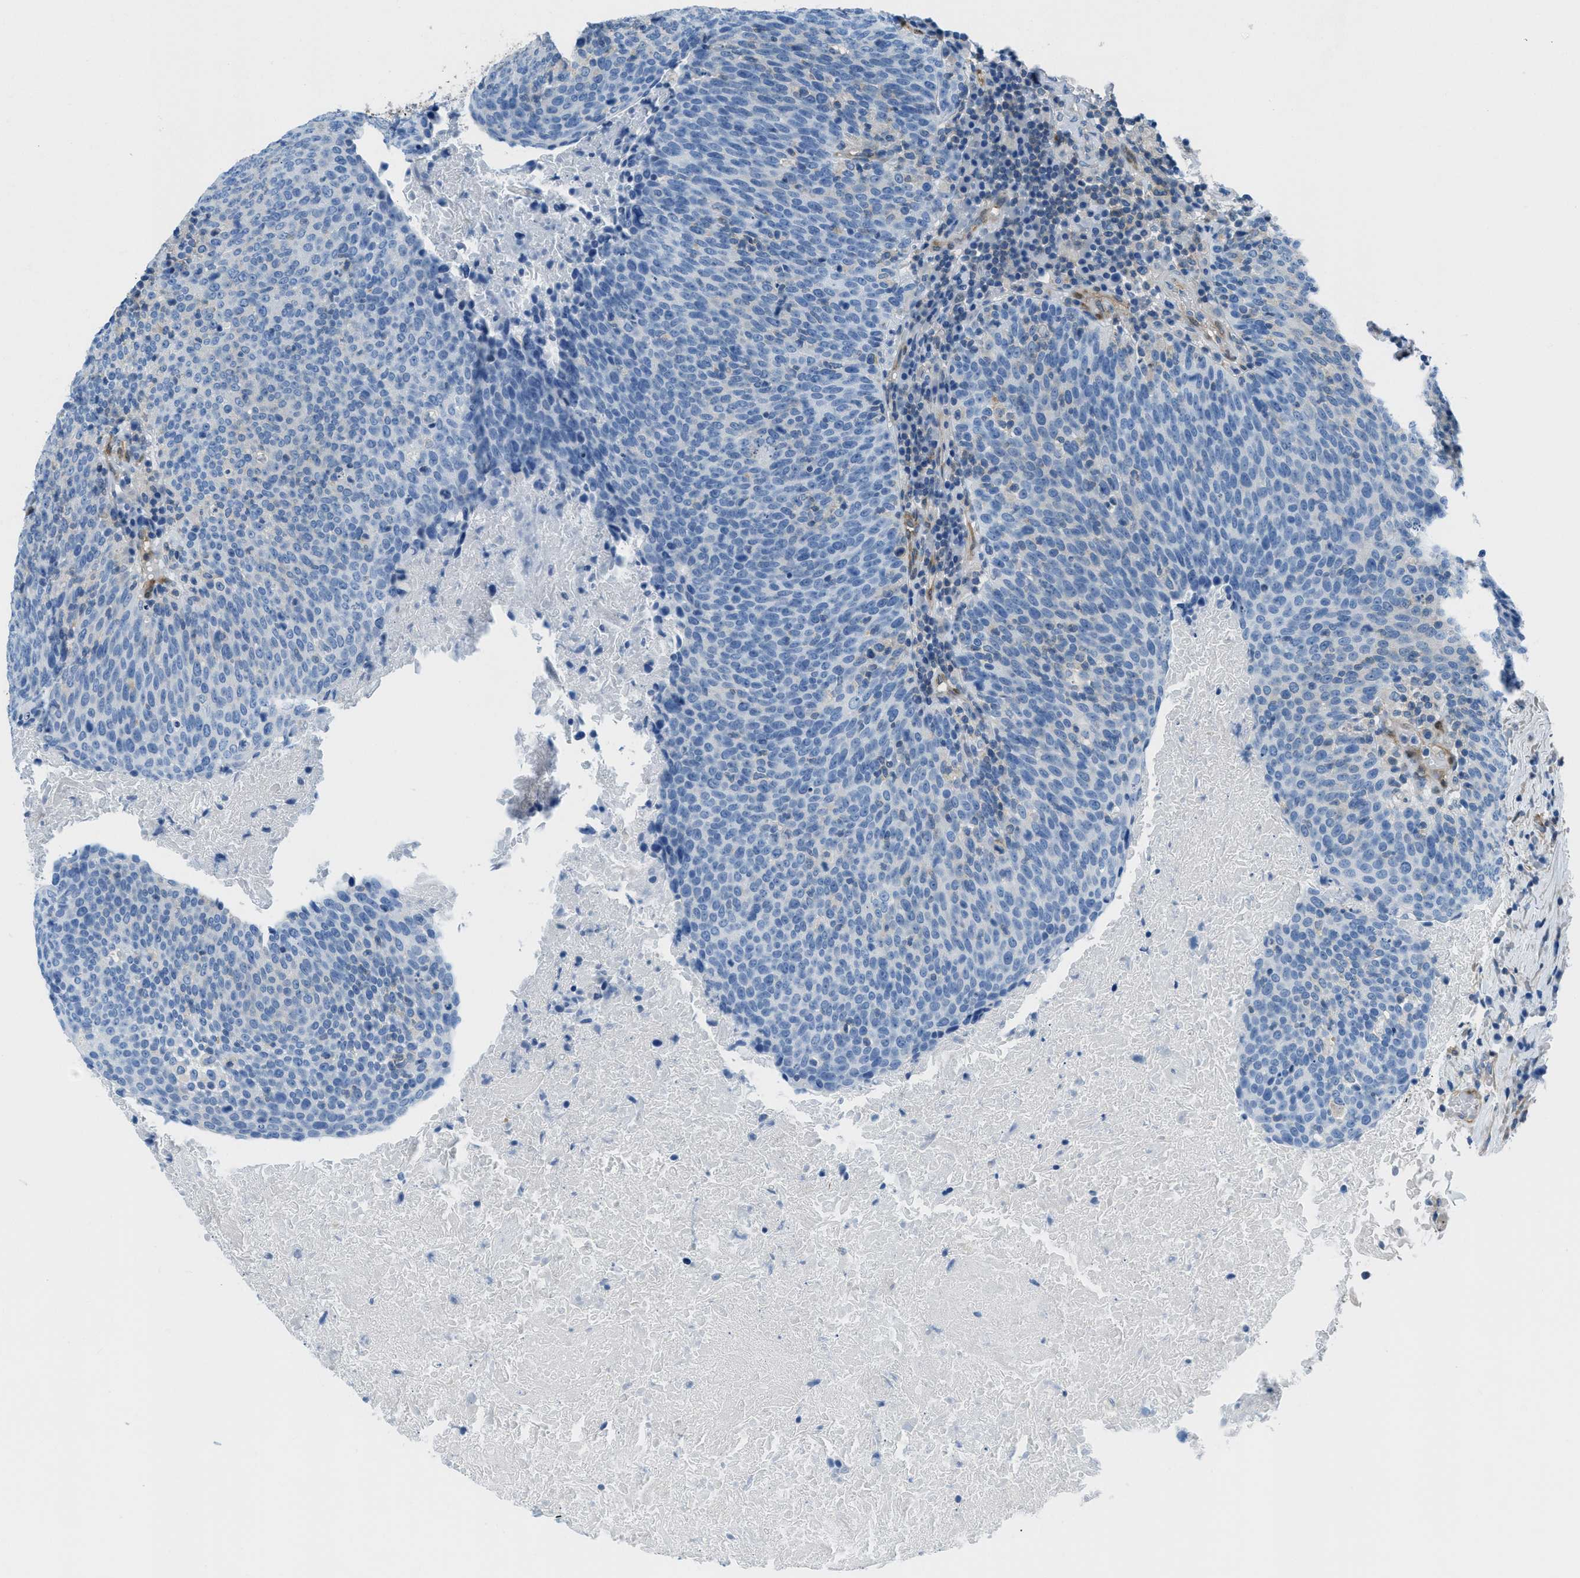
{"staining": {"intensity": "negative", "quantity": "none", "location": "none"}, "tissue": "head and neck cancer", "cell_type": "Tumor cells", "image_type": "cancer", "snomed": [{"axis": "morphology", "description": "Squamous cell carcinoma, NOS"}, {"axis": "morphology", "description": "Squamous cell carcinoma, metastatic, NOS"}, {"axis": "topography", "description": "Lymph node"}, {"axis": "topography", "description": "Head-Neck"}], "caption": "Tumor cells are negative for brown protein staining in head and neck cancer. The staining was performed using DAB (3,3'-diaminobenzidine) to visualize the protein expression in brown, while the nuclei were stained in blue with hematoxylin (Magnification: 20x).", "gene": "MAPRE2", "patient": {"sex": "male", "age": 62}}